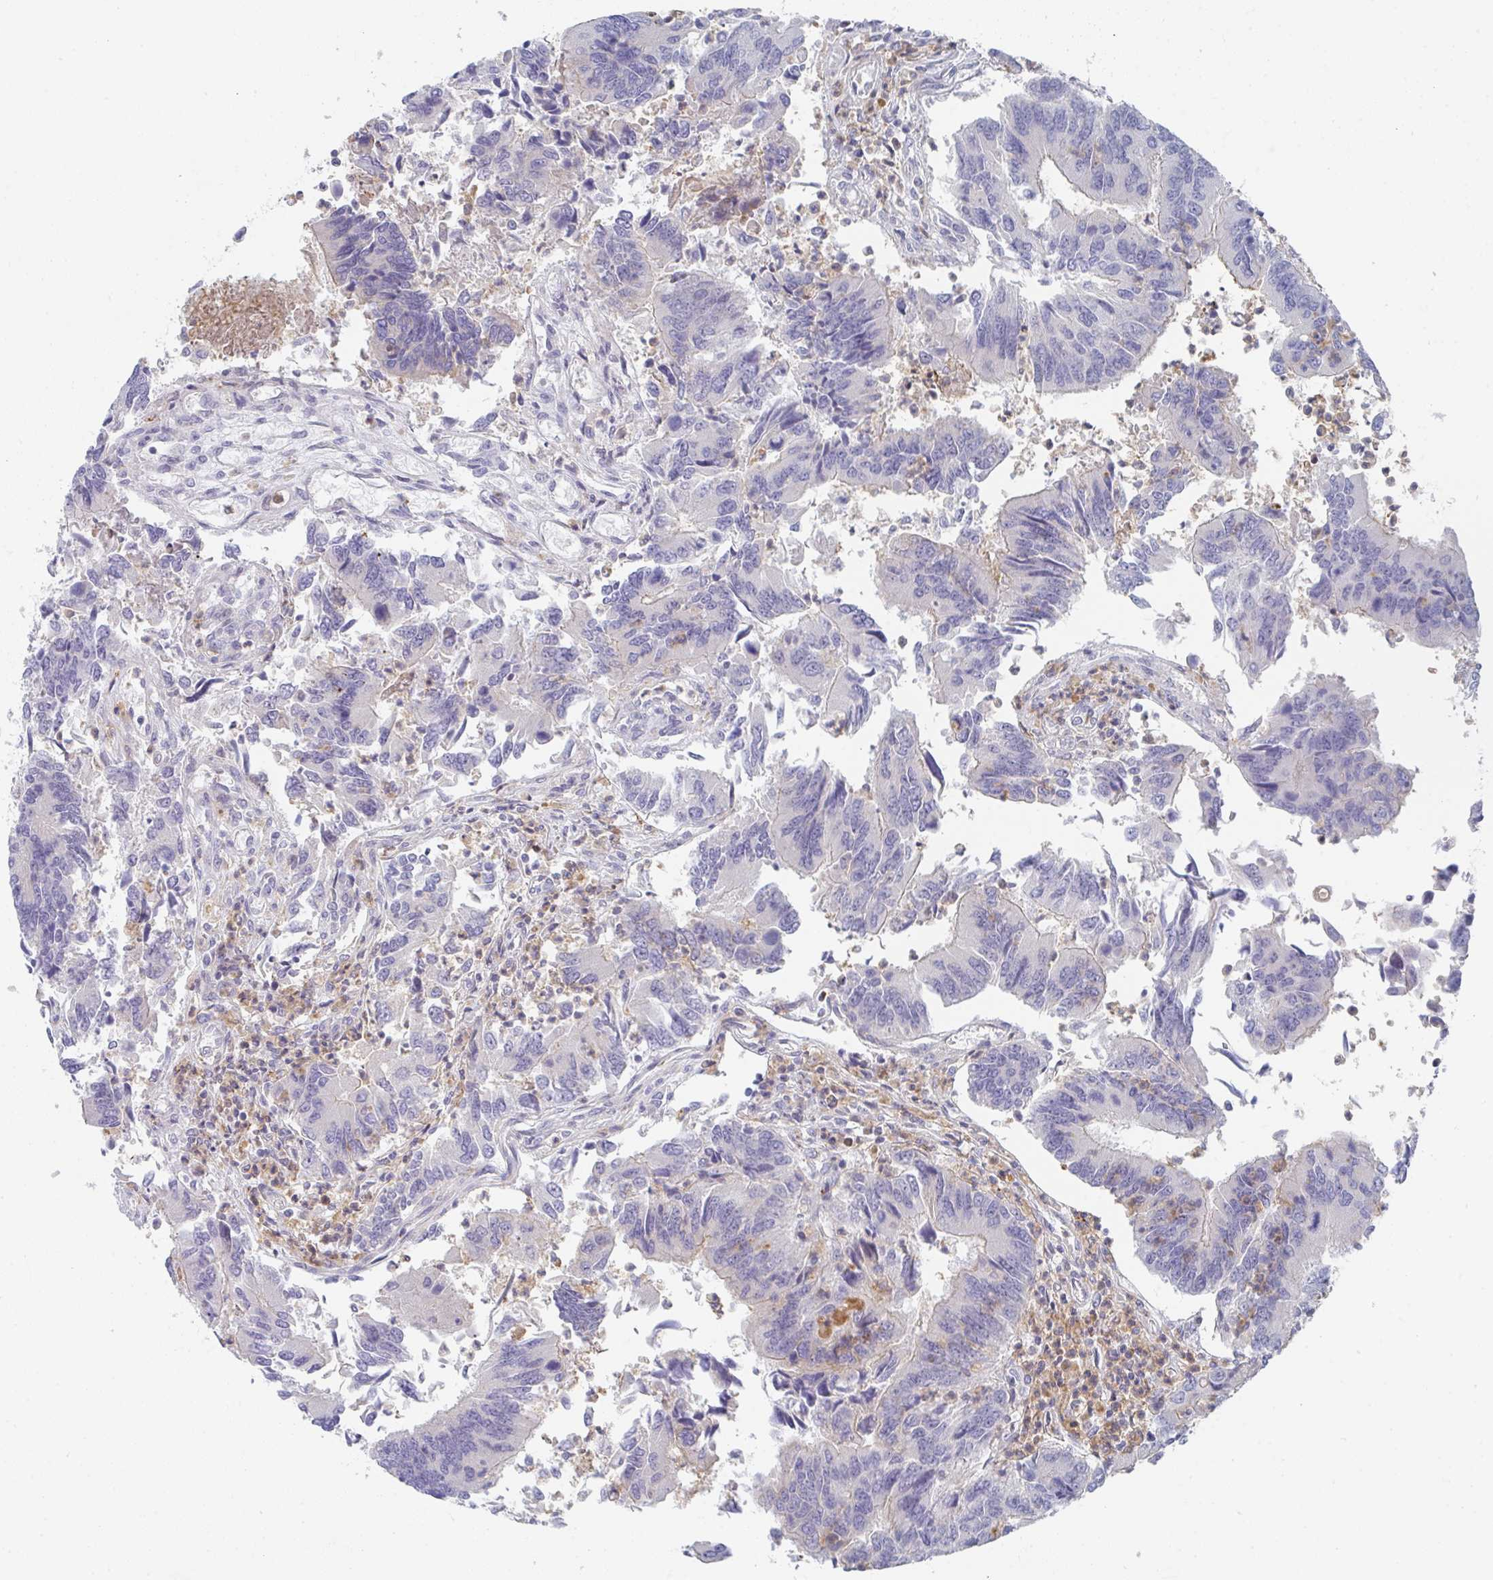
{"staining": {"intensity": "negative", "quantity": "none", "location": "none"}, "tissue": "colorectal cancer", "cell_type": "Tumor cells", "image_type": "cancer", "snomed": [{"axis": "morphology", "description": "Adenocarcinoma, NOS"}, {"axis": "topography", "description": "Colon"}], "caption": "This micrograph is of colorectal cancer (adenocarcinoma) stained with immunohistochemistry (IHC) to label a protein in brown with the nuclei are counter-stained blue. There is no expression in tumor cells.", "gene": "KLHL33", "patient": {"sex": "female", "age": 67}}